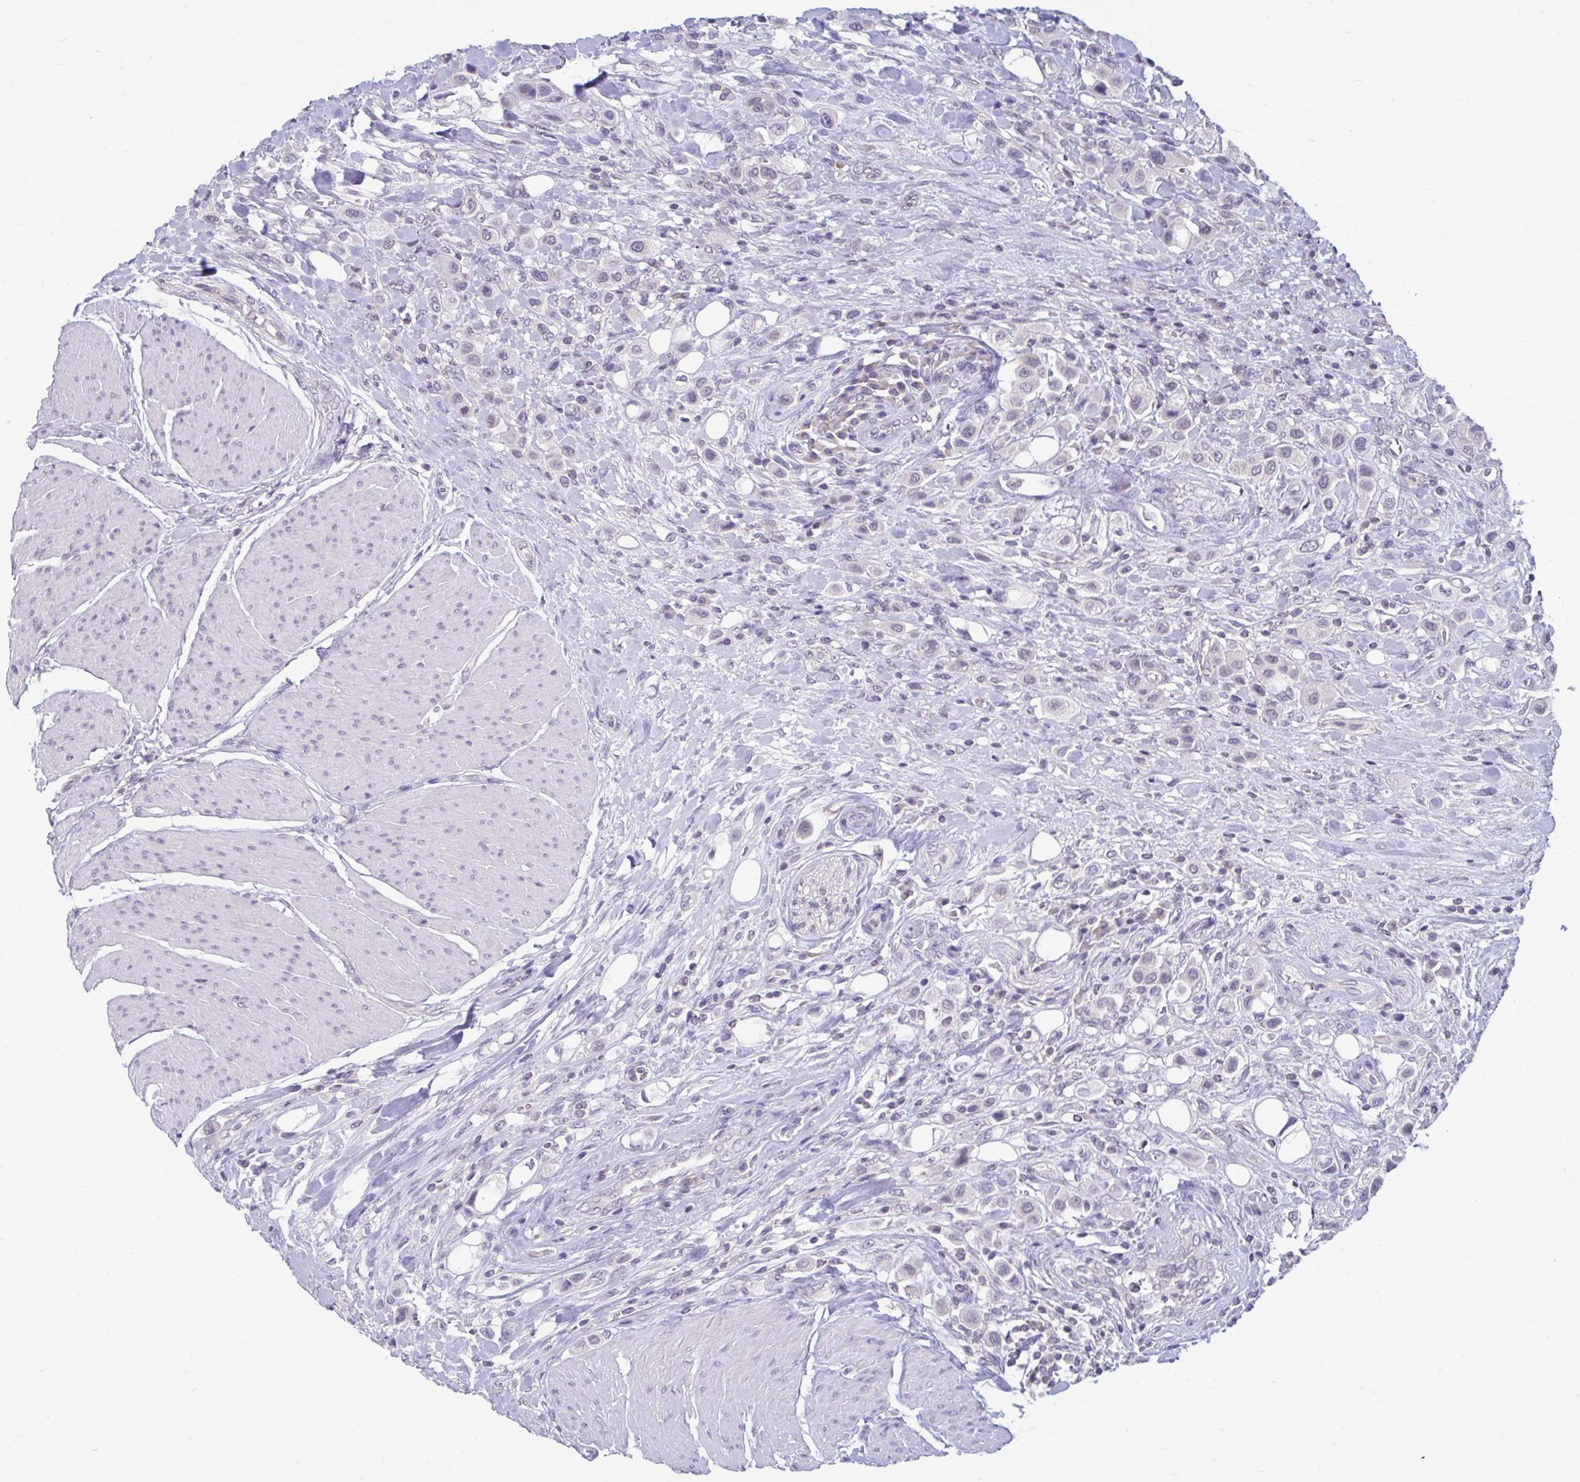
{"staining": {"intensity": "negative", "quantity": "none", "location": "none"}, "tissue": "urothelial cancer", "cell_type": "Tumor cells", "image_type": "cancer", "snomed": [{"axis": "morphology", "description": "Urothelial carcinoma, High grade"}, {"axis": "topography", "description": "Urinary bladder"}], "caption": "A high-resolution image shows immunohistochemistry (IHC) staining of urothelial cancer, which demonstrates no significant expression in tumor cells. (DAB (3,3'-diaminobenzidine) immunohistochemistry with hematoxylin counter stain).", "gene": "ARPP19", "patient": {"sex": "male", "age": 50}}